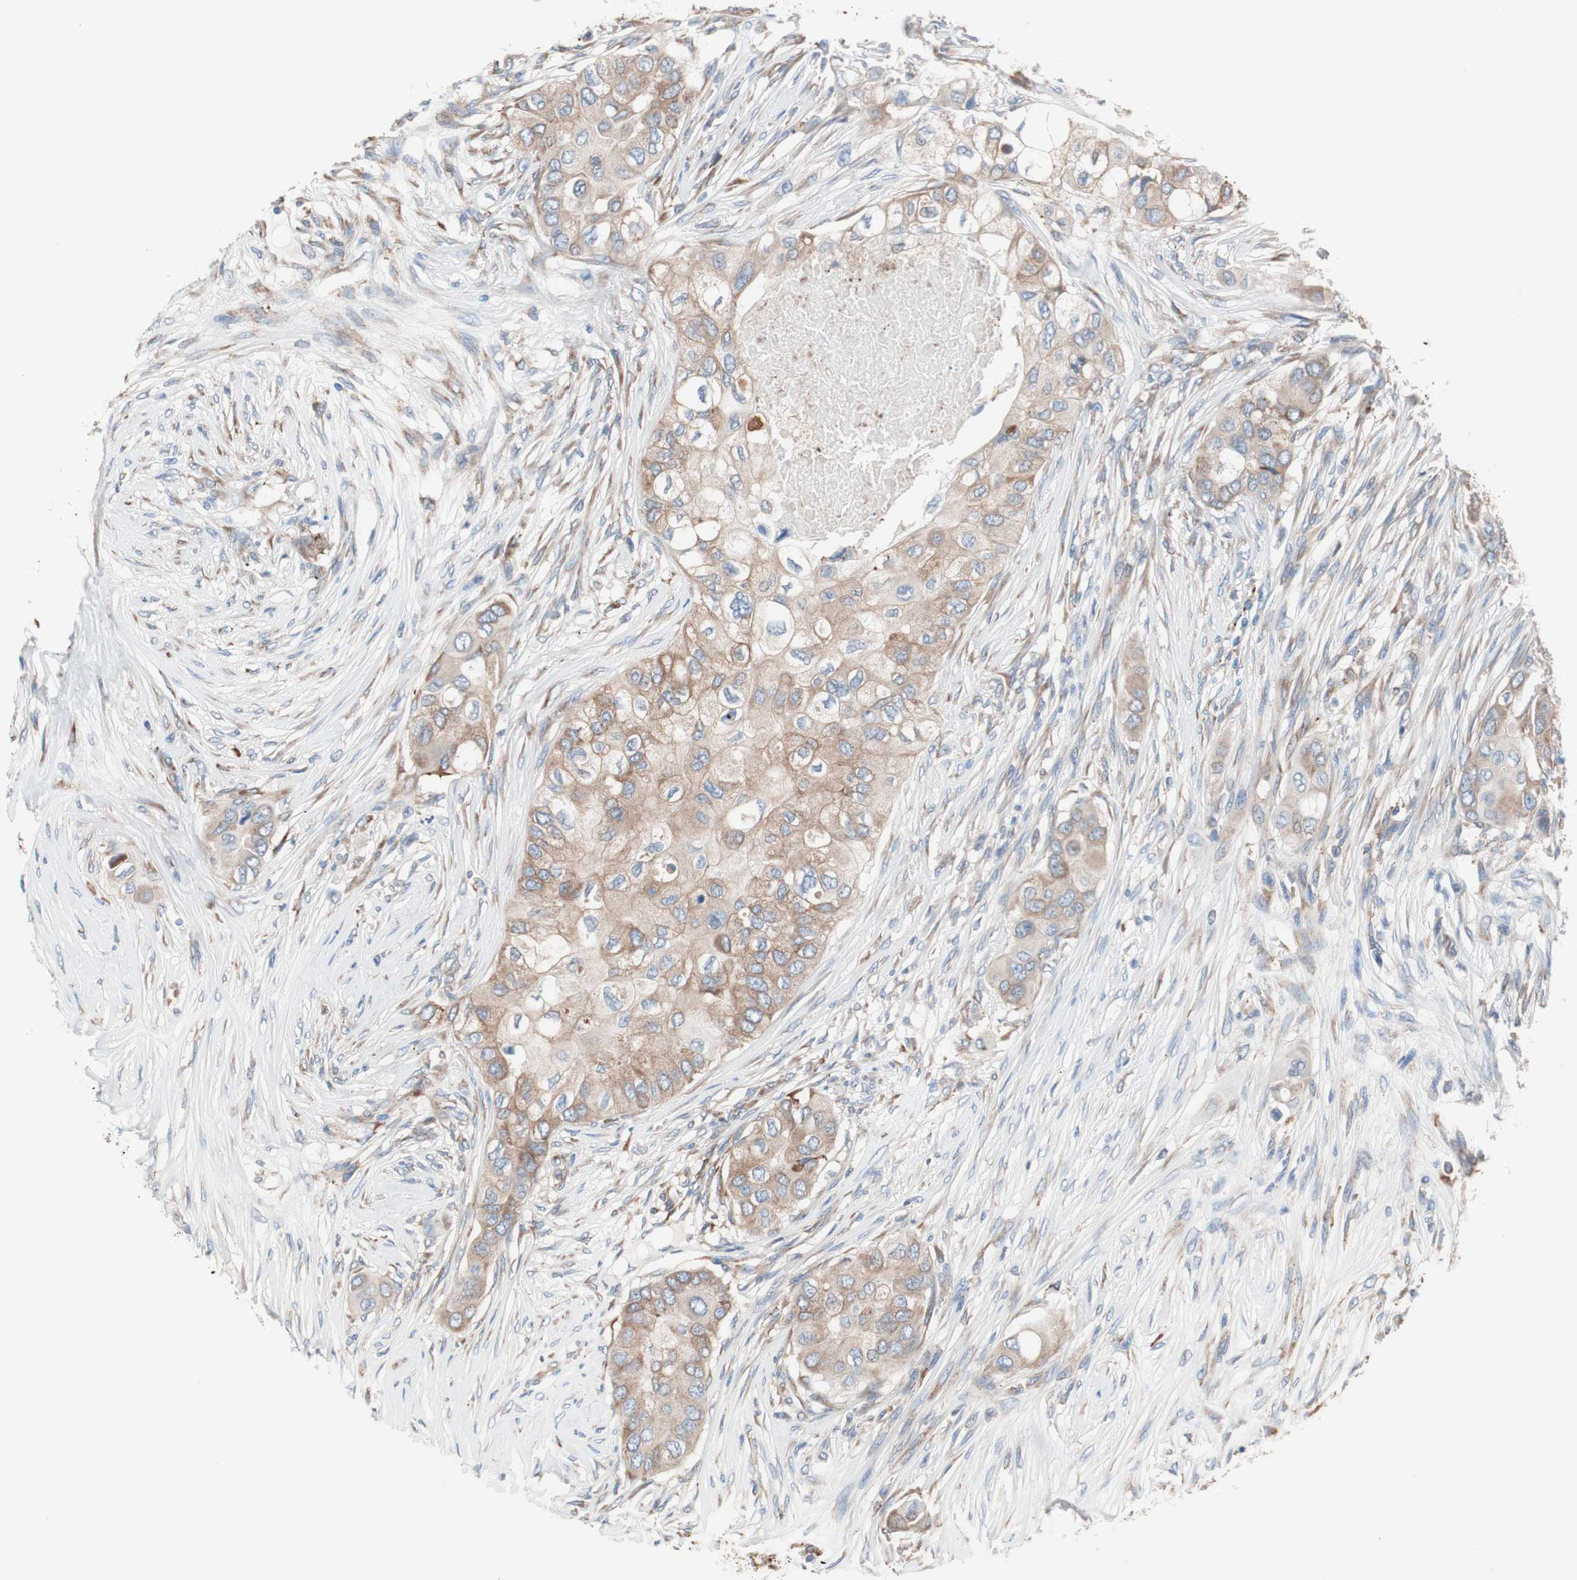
{"staining": {"intensity": "moderate", "quantity": ">75%", "location": "cytoplasmic/membranous"}, "tissue": "breast cancer", "cell_type": "Tumor cells", "image_type": "cancer", "snomed": [{"axis": "morphology", "description": "Normal tissue, NOS"}, {"axis": "morphology", "description": "Duct carcinoma"}, {"axis": "topography", "description": "Breast"}], "caption": "Immunohistochemical staining of breast cancer shows medium levels of moderate cytoplasmic/membranous protein expression in about >75% of tumor cells.", "gene": "SLC27A4", "patient": {"sex": "female", "age": 49}}